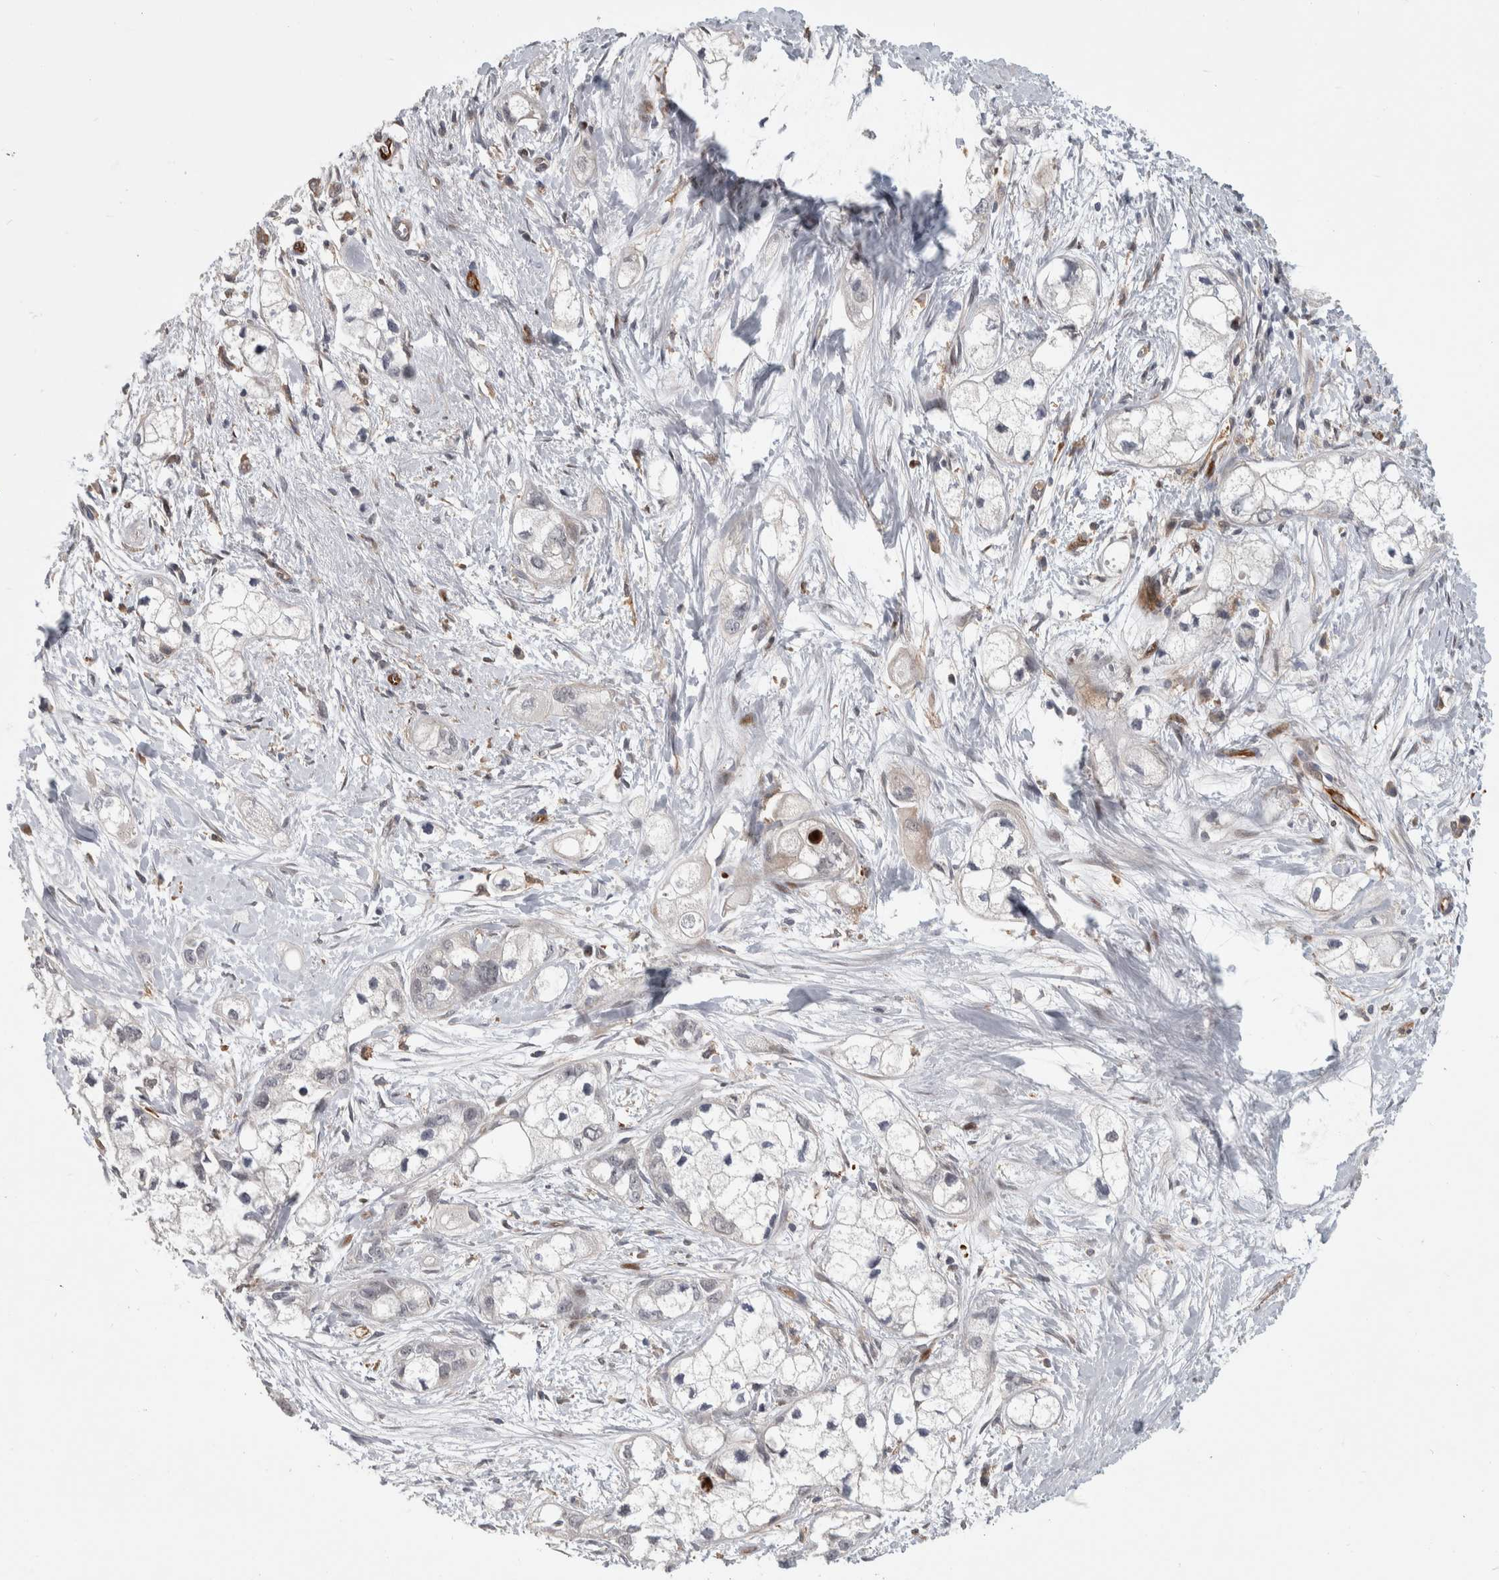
{"staining": {"intensity": "negative", "quantity": "none", "location": "none"}, "tissue": "pancreatic cancer", "cell_type": "Tumor cells", "image_type": "cancer", "snomed": [{"axis": "morphology", "description": "Adenocarcinoma, NOS"}, {"axis": "topography", "description": "Pancreas"}], "caption": "Tumor cells show no significant protein staining in pancreatic cancer. The staining is performed using DAB (3,3'-diaminobenzidine) brown chromogen with nuclei counter-stained in using hematoxylin.", "gene": "MSL1", "patient": {"sex": "male", "age": 74}}